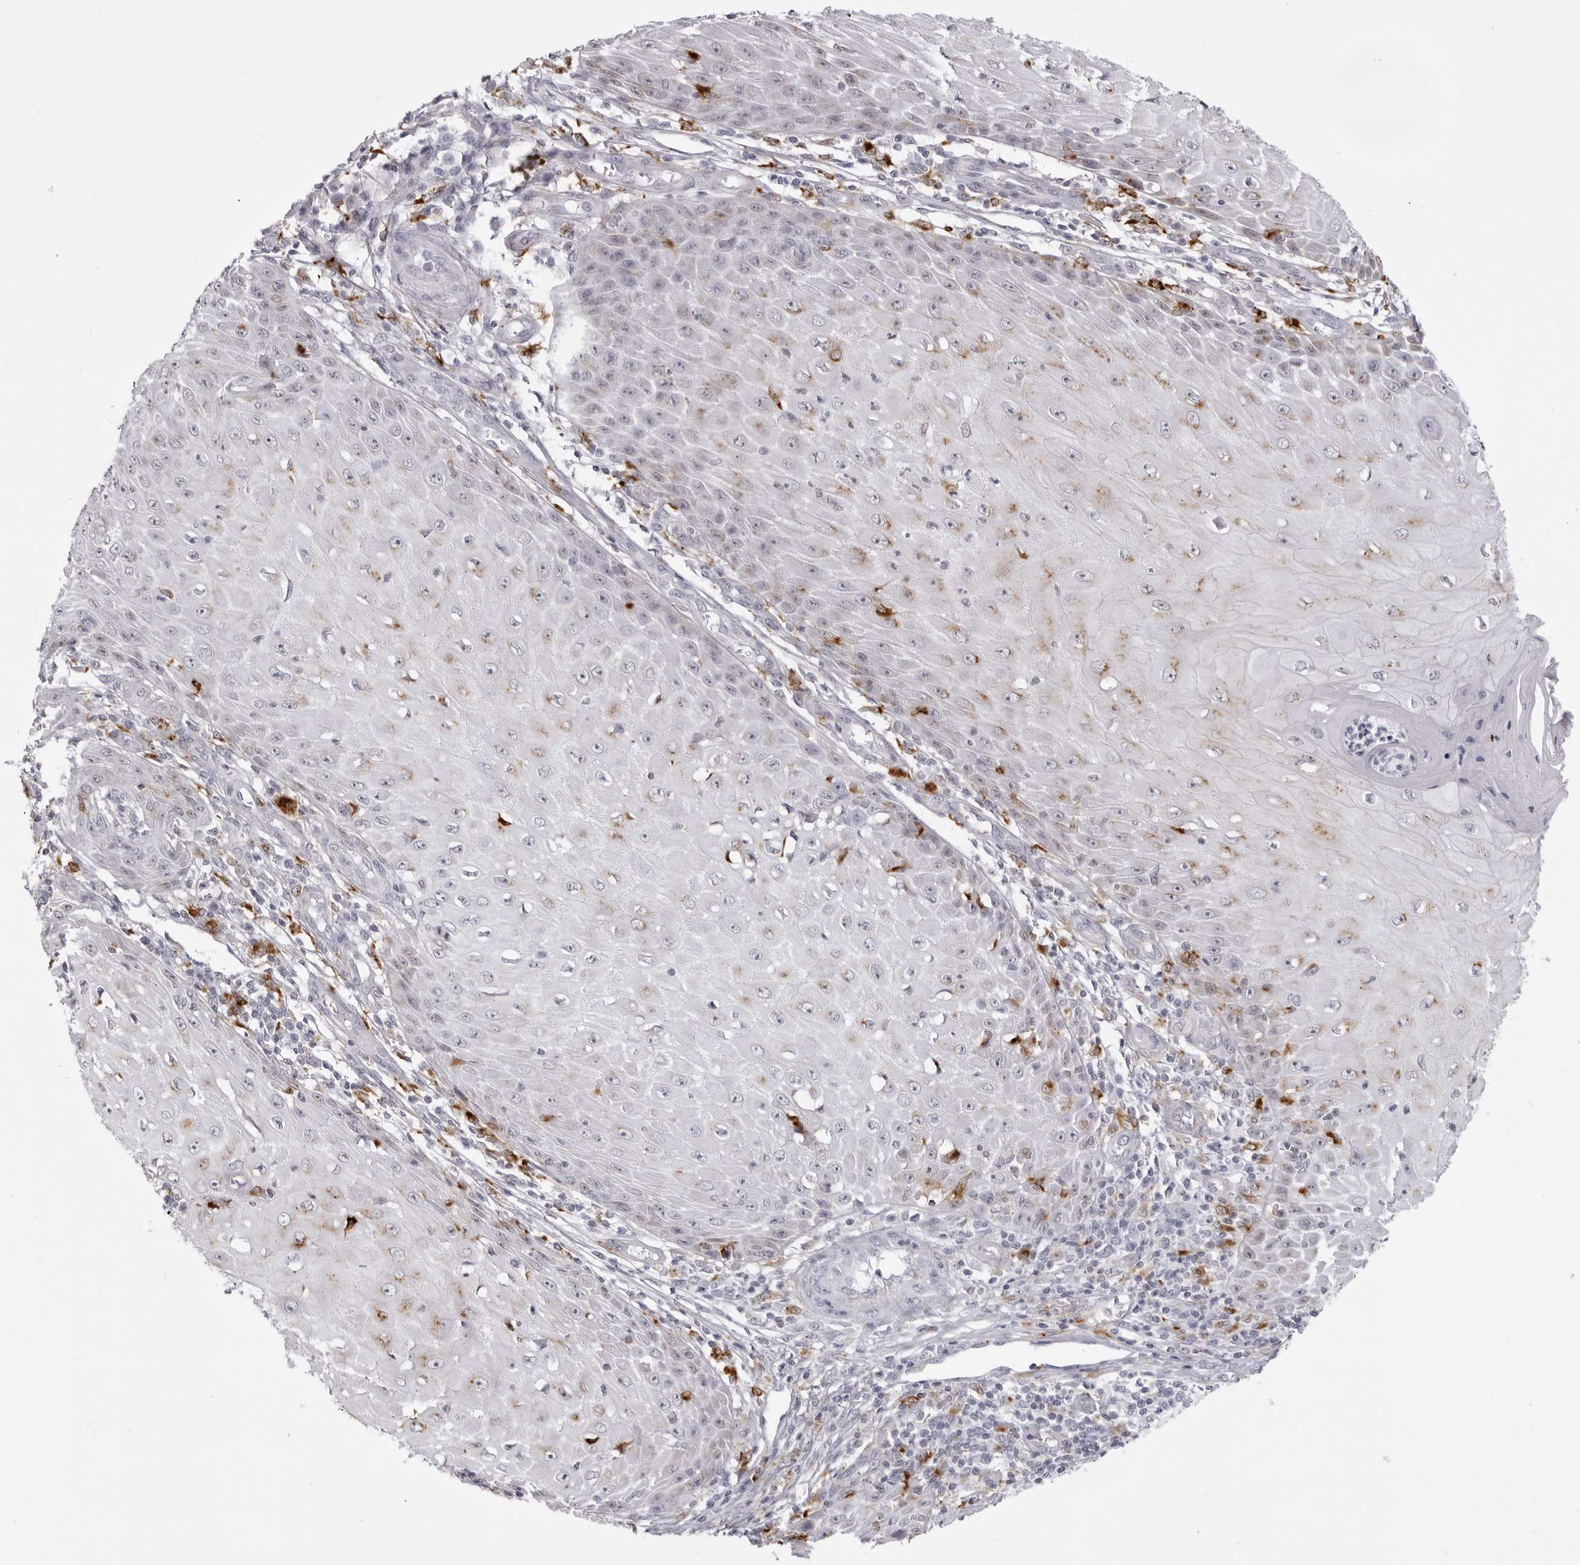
{"staining": {"intensity": "negative", "quantity": "none", "location": "none"}, "tissue": "skin cancer", "cell_type": "Tumor cells", "image_type": "cancer", "snomed": [{"axis": "morphology", "description": "Squamous cell carcinoma, NOS"}, {"axis": "topography", "description": "Skin"}], "caption": "An immunohistochemistry image of squamous cell carcinoma (skin) is shown. There is no staining in tumor cells of squamous cell carcinoma (skin).", "gene": "IL25", "patient": {"sex": "female", "age": 73}}